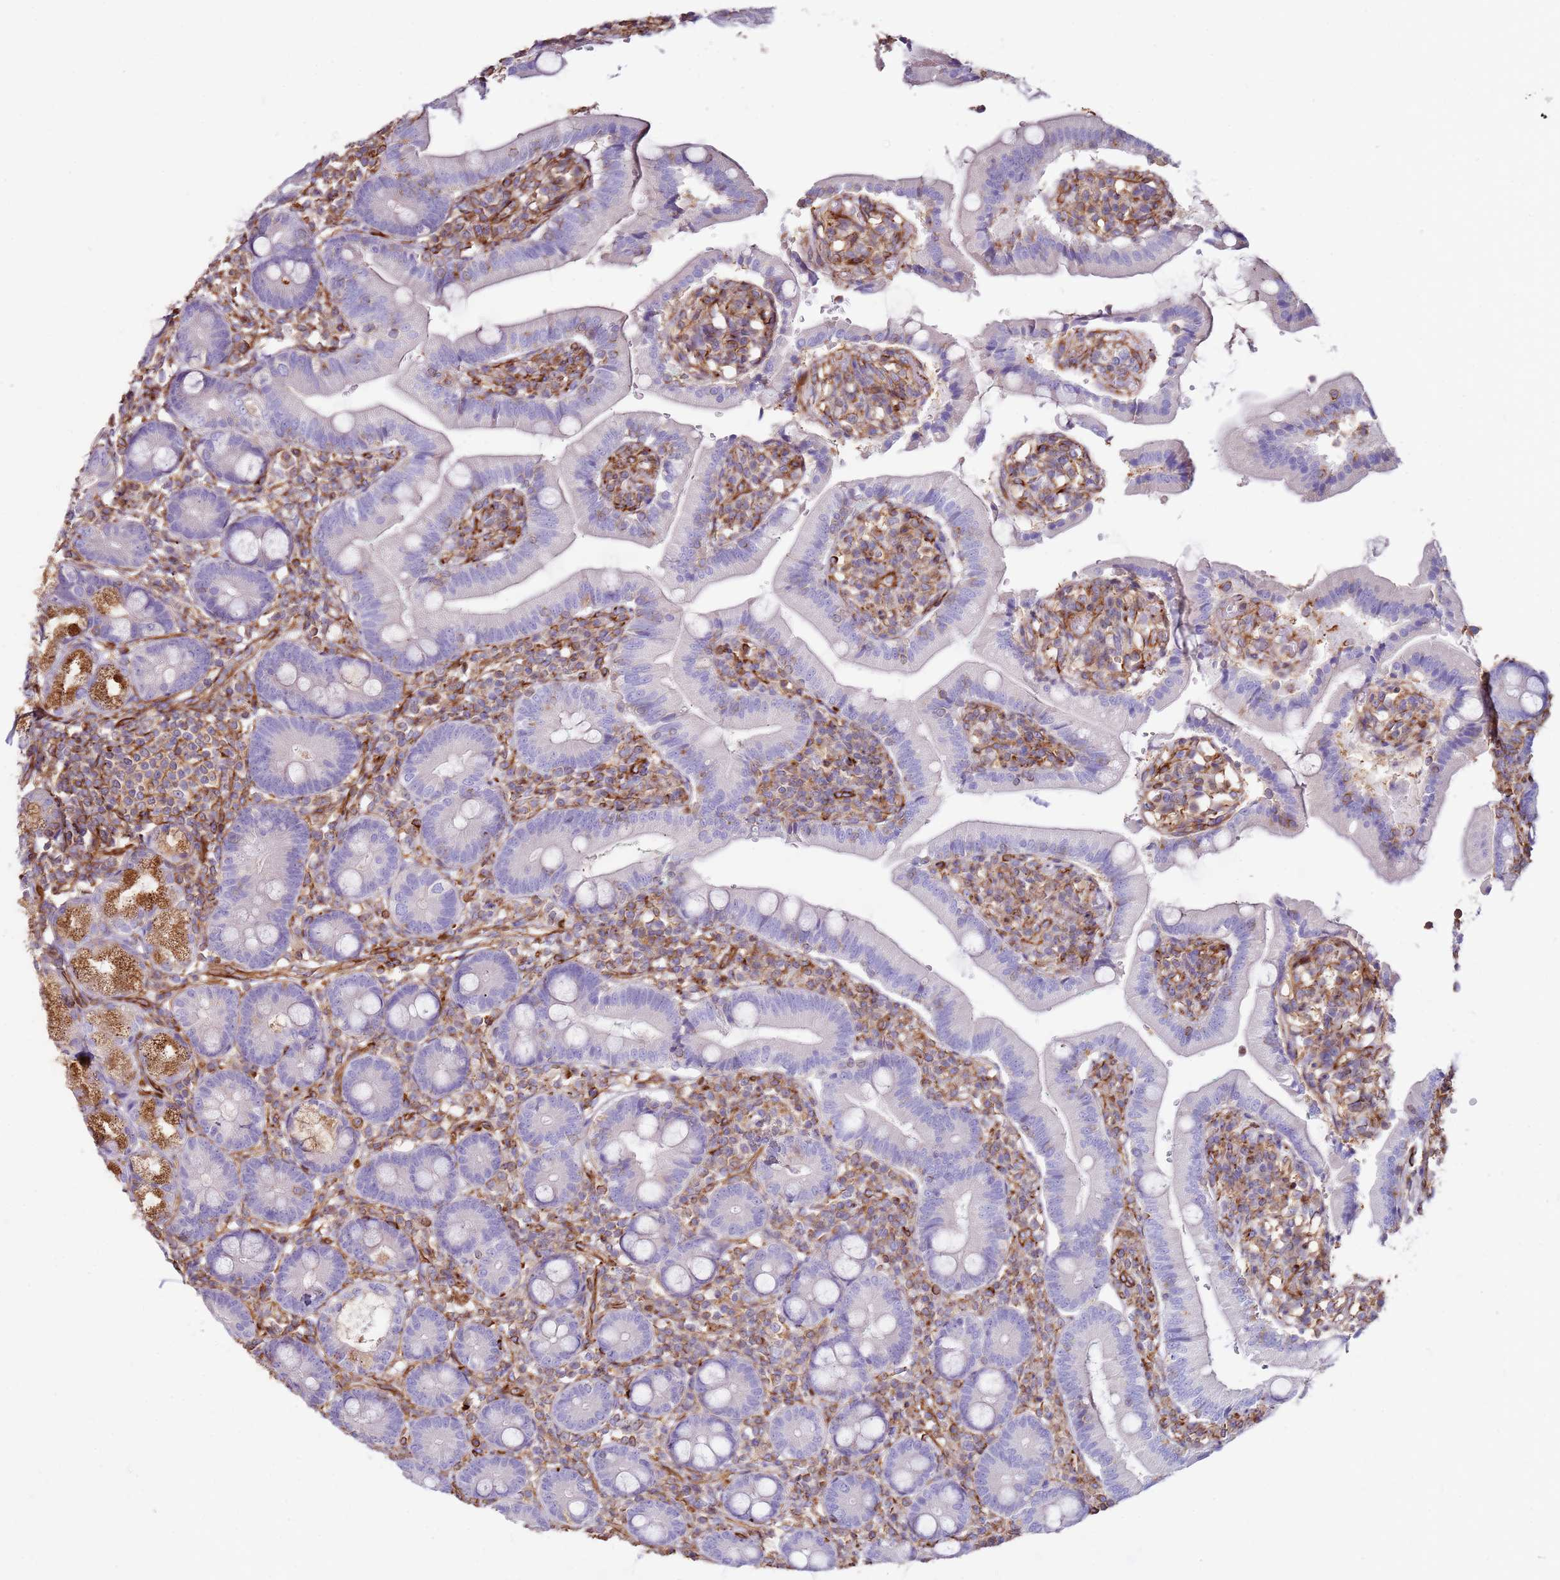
{"staining": {"intensity": "moderate", "quantity": "<25%", "location": "cytoplasmic/membranous"}, "tissue": "duodenum", "cell_type": "Glandular cells", "image_type": "normal", "snomed": [{"axis": "morphology", "description": "Normal tissue, NOS"}, {"axis": "topography", "description": "Duodenum"}], "caption": "IHC of benign human duodenum displays low levels of moderate cytoplasmic/membranous staining in approximately <25% of glandular cells.", "gene": "MRGPRE", "patient": {"sex": "female", "age": 67}}